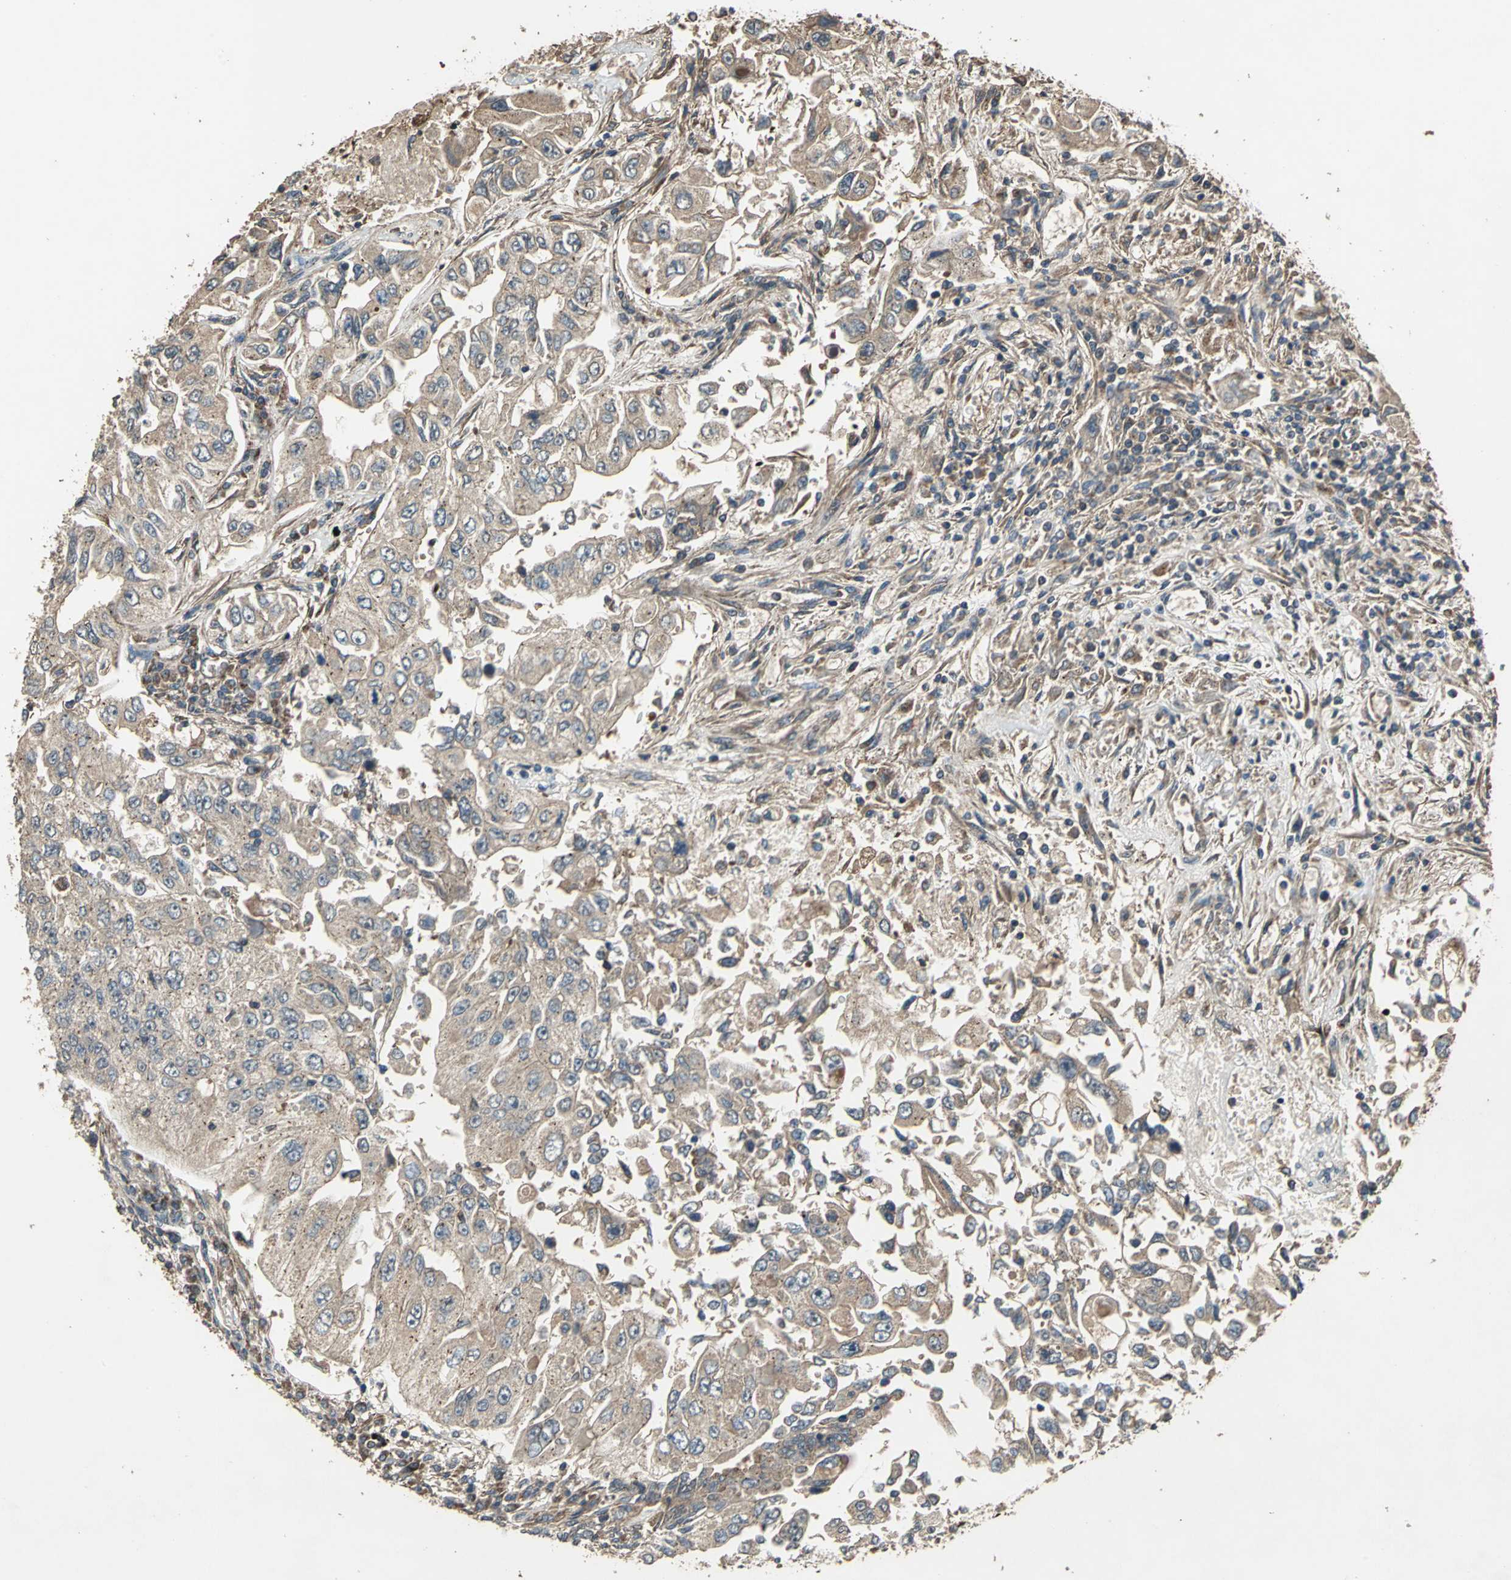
{"staining": {"intensity": "moderate", "quantity": ">75%", "location": "cytoplasmic/membranous"}, "tissue": "lung cancer", "cell_type": "Tumor cells", "image_type": "cancer", "snomed": [{"axis": "morphology", "description": "Adenocarcinoma, NOS"}, {"axis": "topography", "description": "Lung"}], "caption": "Human adenocarcinoma (lung) stained with a brown dye reveals moderate cytoplasmic/membranous positive positivity in about >75% of tumor cells.", "gene": "POLRMT", "patient": {"sex": "male", "age": 84}}